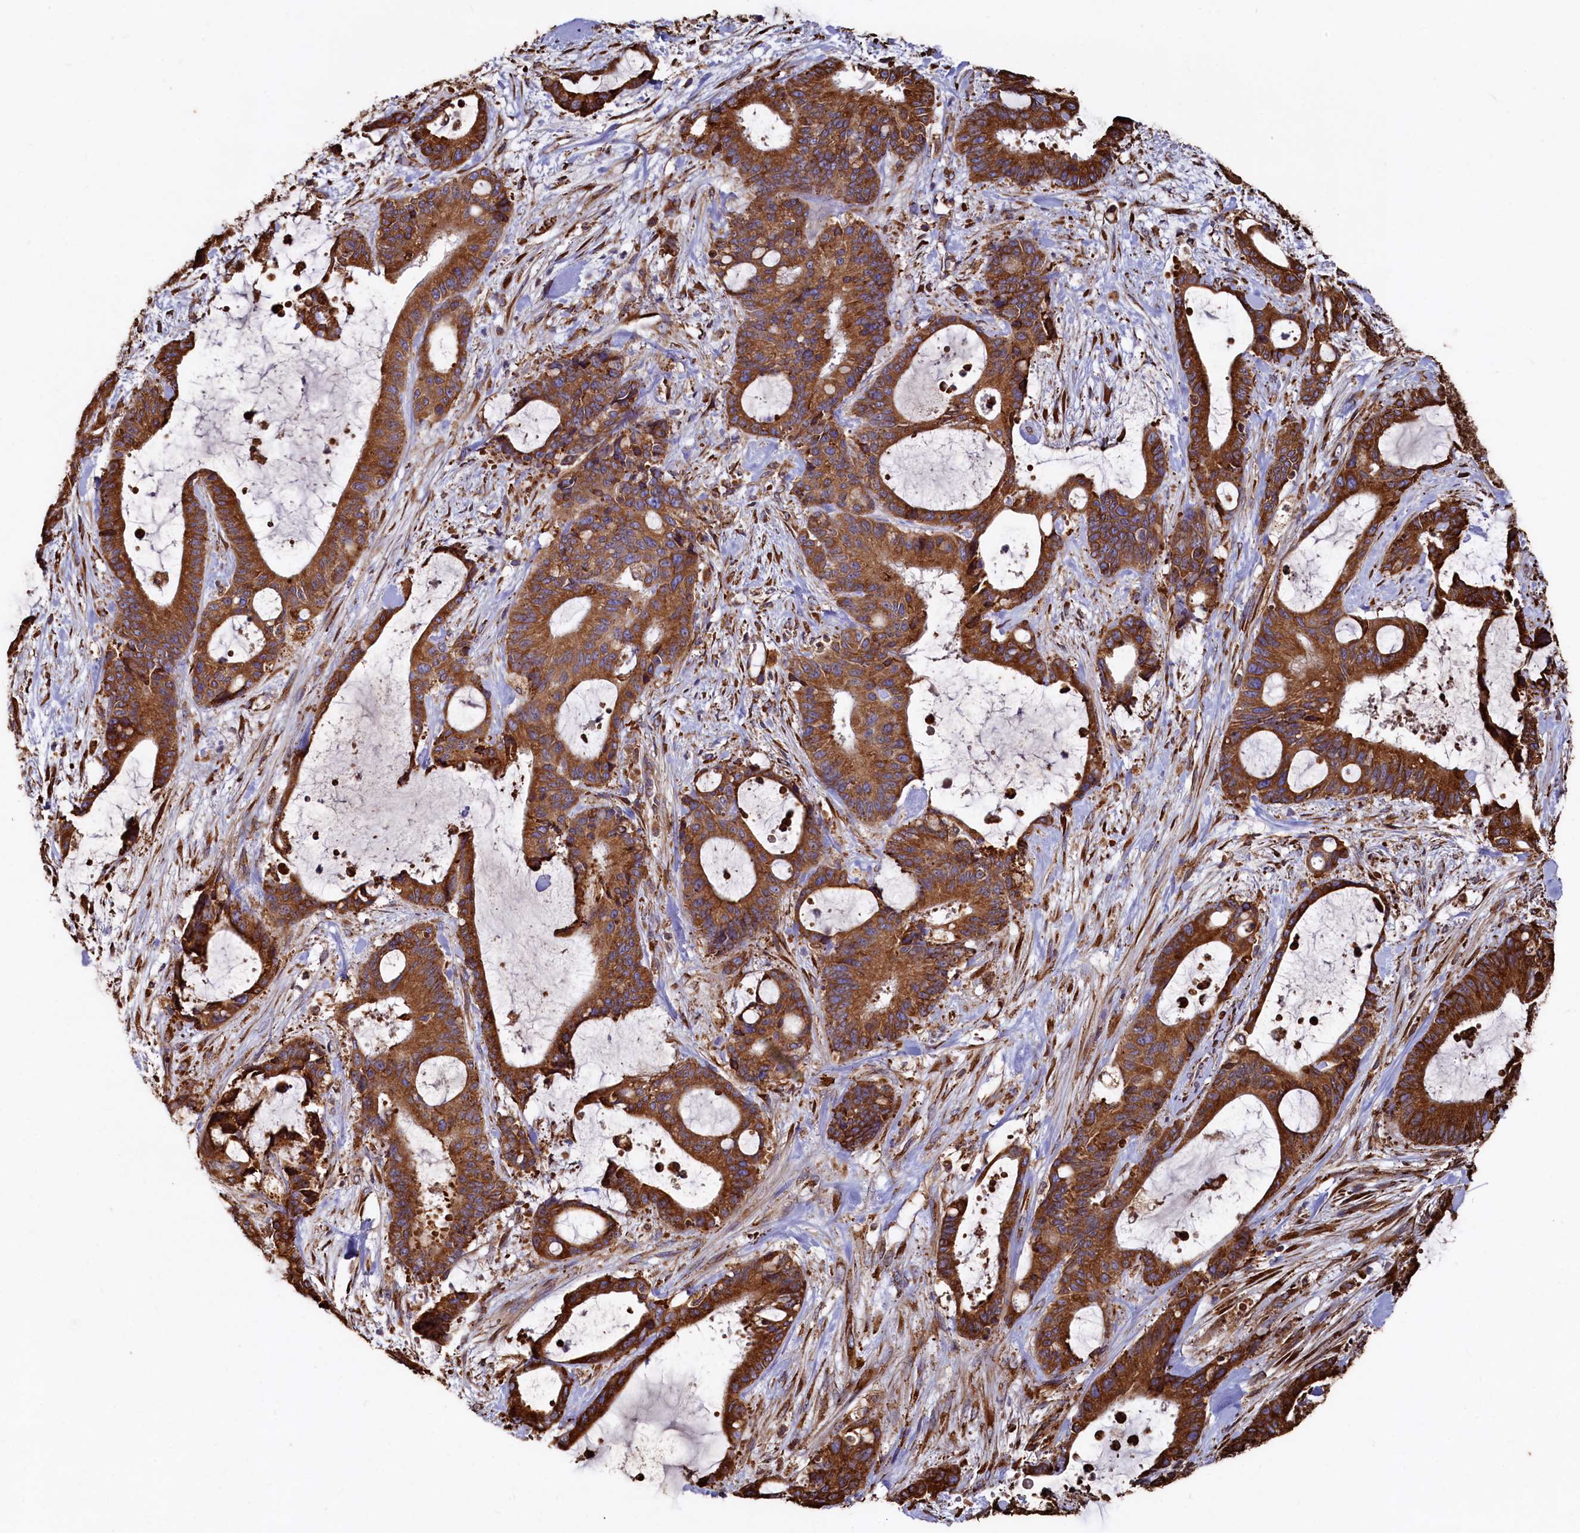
{"staining": {"intensity": "strong", "quantity": ">75%", "location": "cytoplasmic/membranous"}, "tissue": "liver cancer", "cell_type": "Tumor cells", "image_type": "cancer", "snomed": [{"axis": "morphology", "description": "Normal tissue, NOS"}, {"axis": "morphology", "description": "Cholangiocarcinoma"}, {"axis": "topography", "description": "Liver"}, {"axis": "topography", "description": "Peripheral nerve tissue"}], "caption": "Protein staining of liver cancer (cholangiocarcinoma) tissue shows strong cytoplasmic/membranous staining in approximately >75% of tumor cells.", "gene": "NEURL1B", "patient": {"sex": "female", "age": 73}}